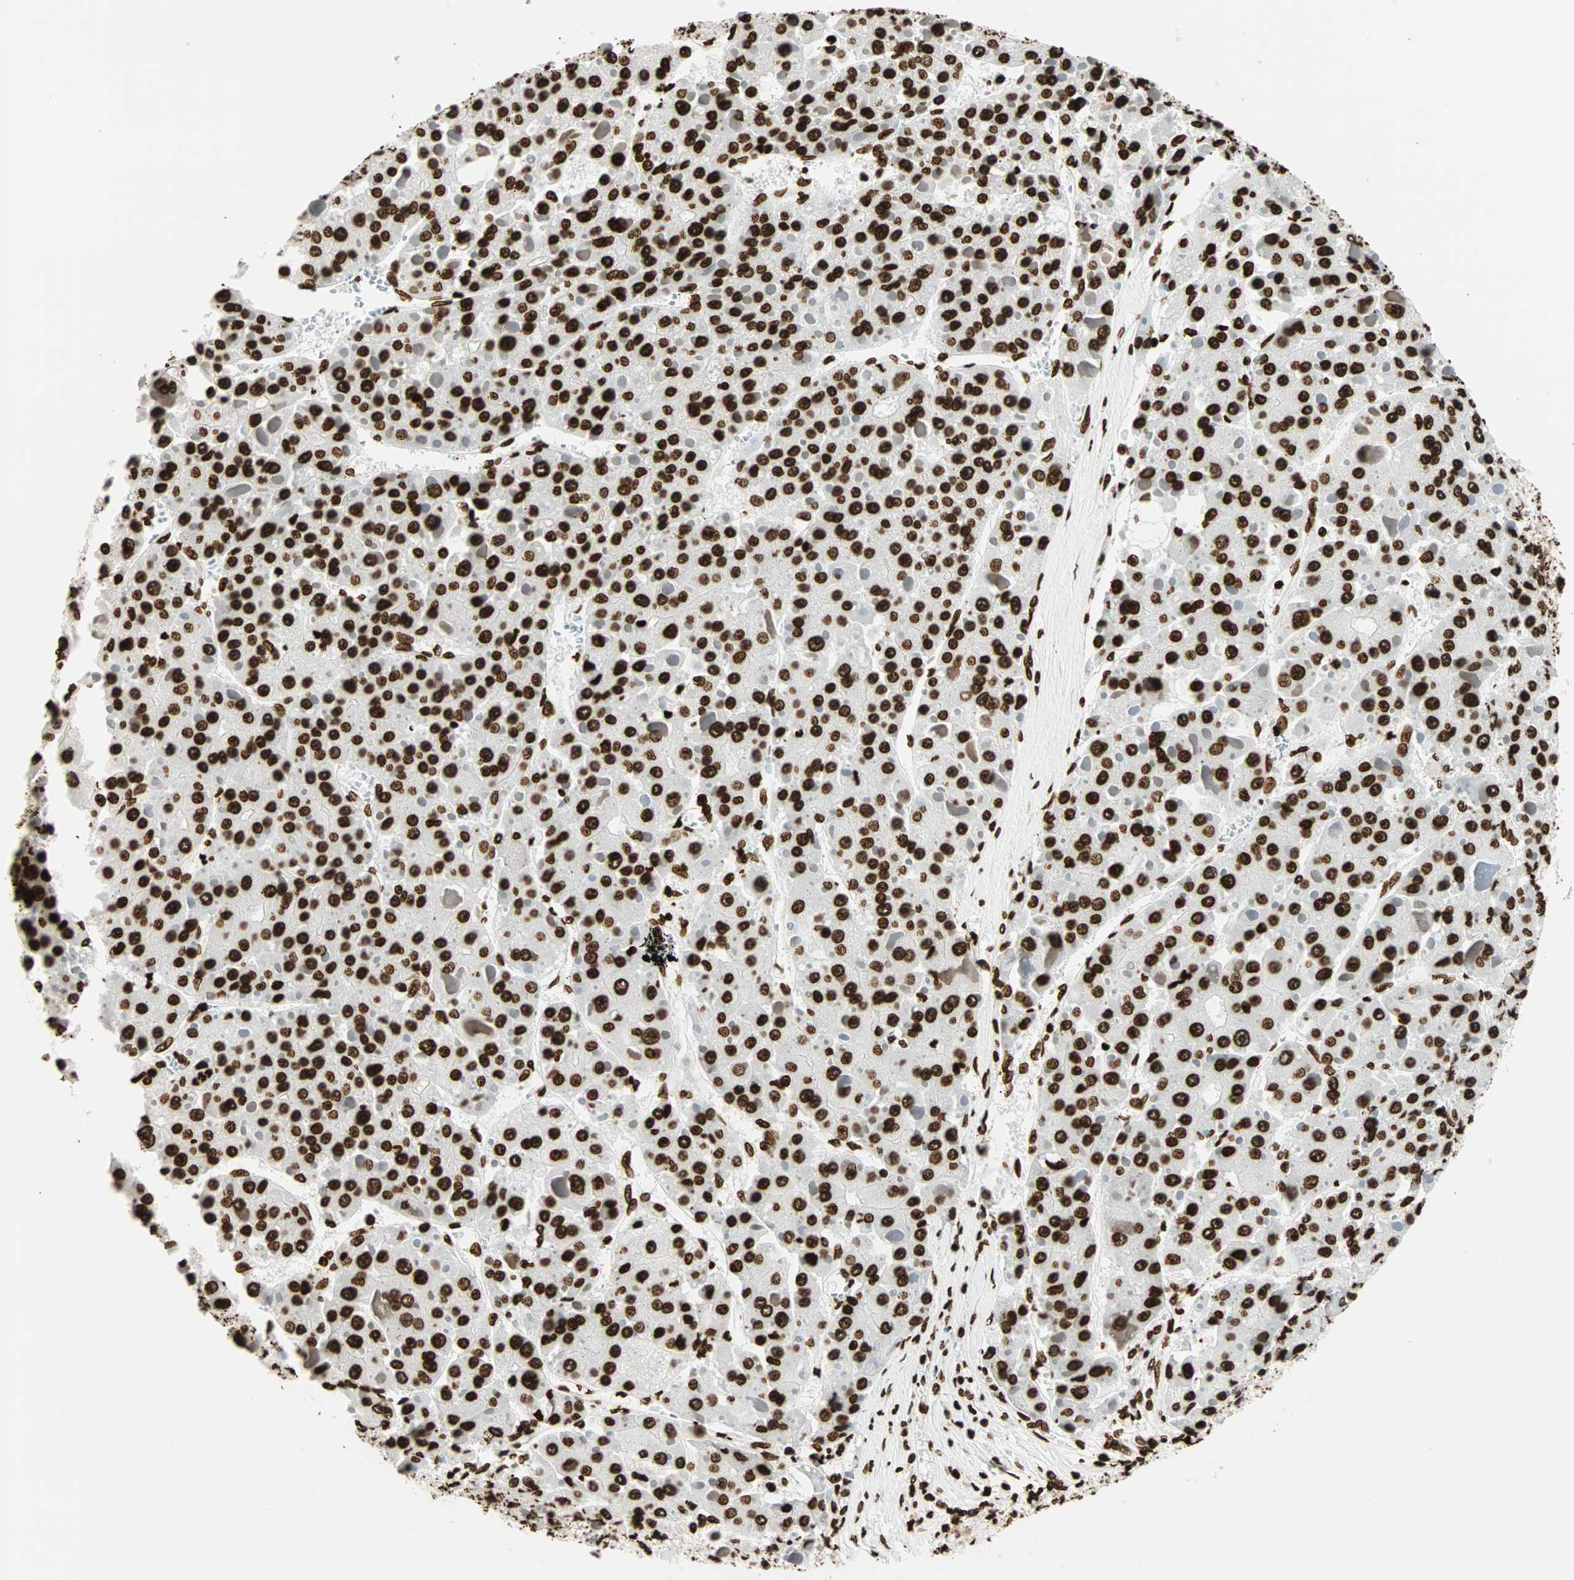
{"staining": {"intensity": "strong", "quantity": ">75%", "location": "nuclear"}, "tissue": "liver cancer", "cell_type": "Tumor cells", "image_type": "cancer", "snomed": [{"axis": "morphology", "description": "Carcinoma, Hepatocellular, NOS"}, {"axis": "topography", "description": "Liver"}], "caption": "Tumor cells show high levels of strong nuclear positivity in about >75% of cells in liver cancer (hepatocellular carcinoma). The staining was performed using DAB (3,3'-diaminobenzidine), with brown indicating positive protein expression. Nuclei are stained blue with hematoxylin.", "gene": "GLI2", "patient": {"sex": "female", "age": 73}}